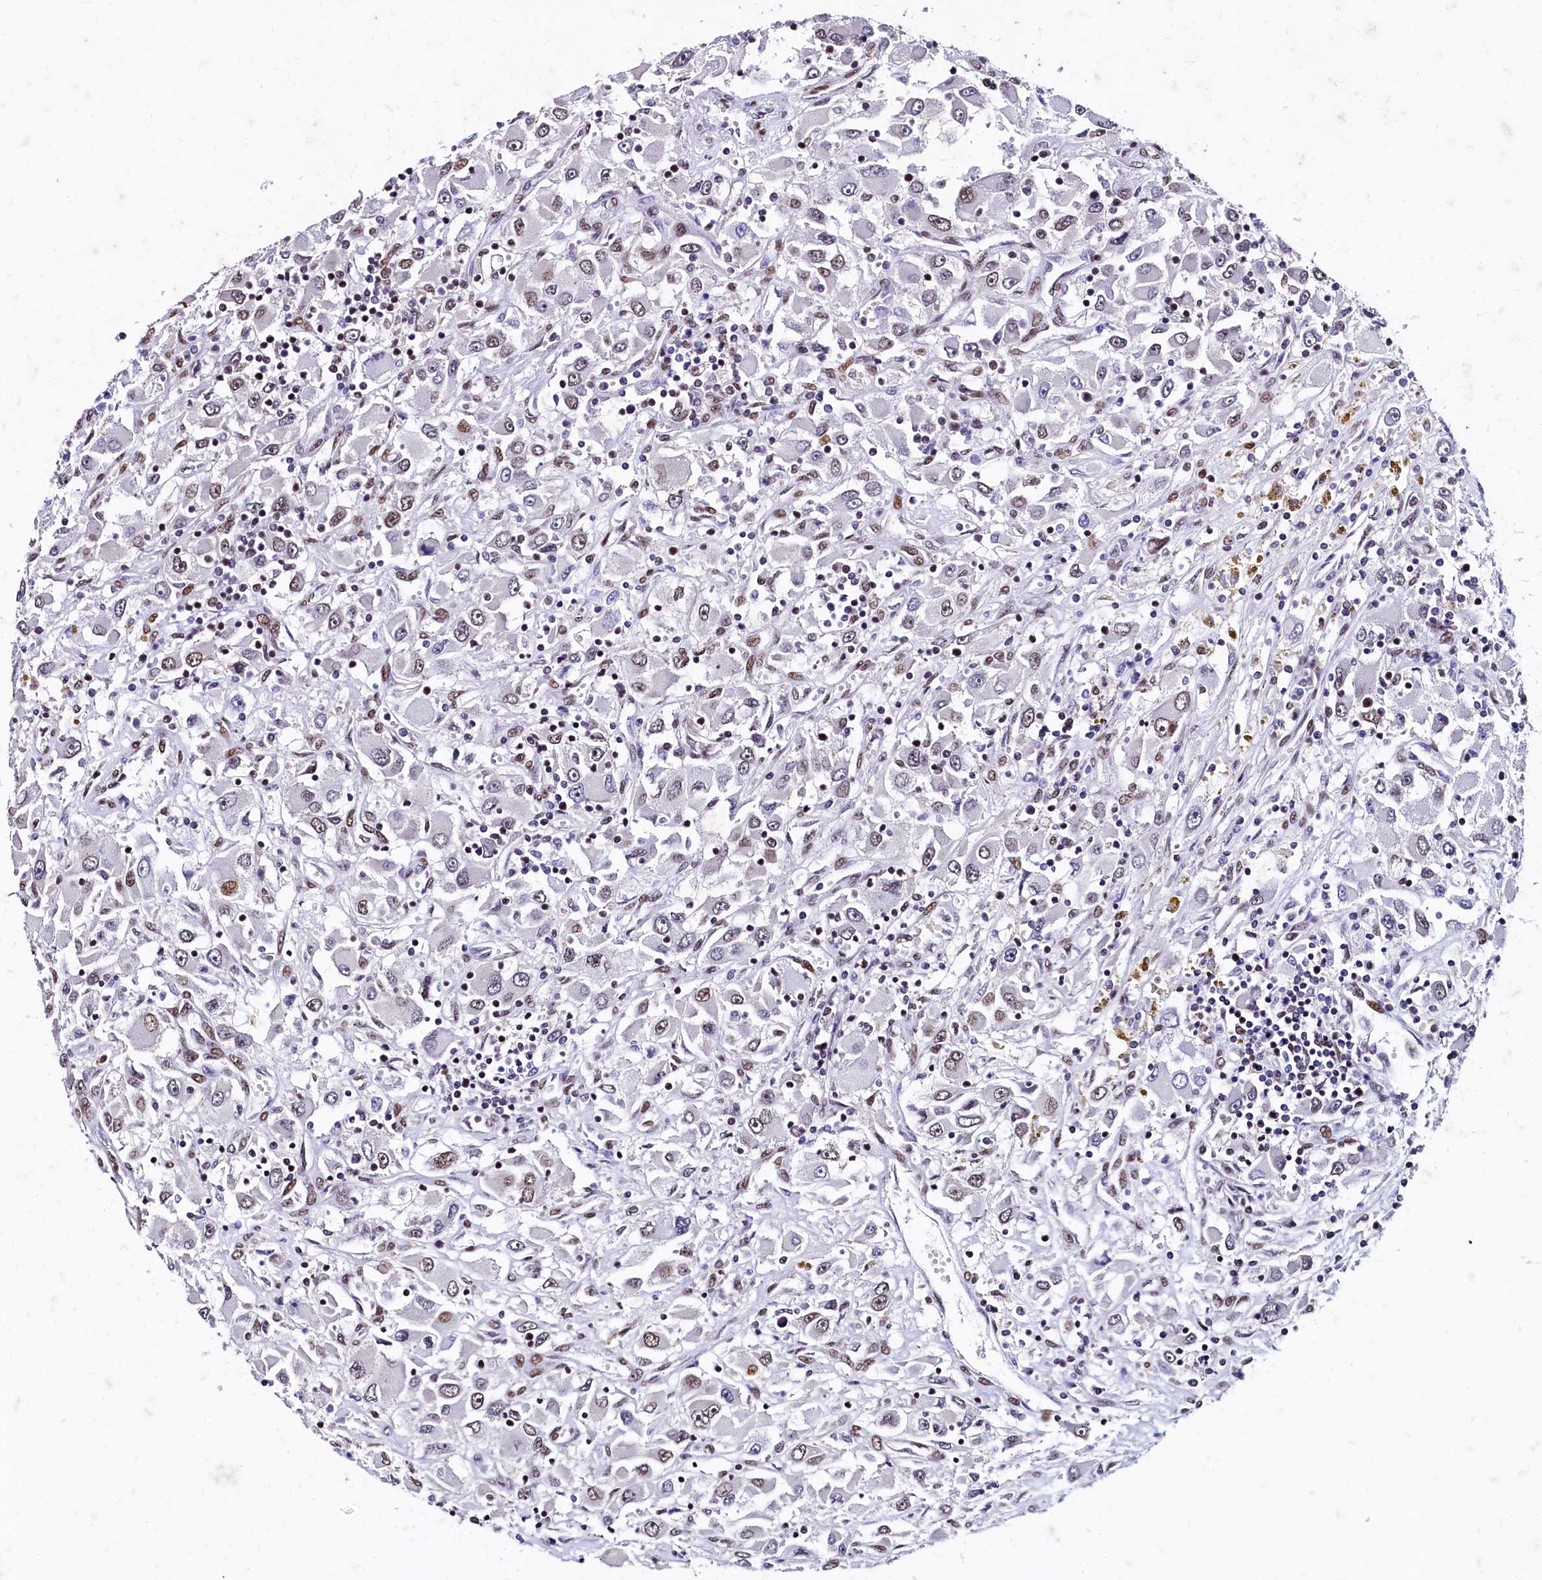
{"staining": {"intensity": "moderate", "quantity": "<25%", "location": "nuclear"}, "tissue": "renal cancer", "cell_type": "Tumor cells", "image_type": "cancer", "snomed": [{"axis": "morphology", "description": "Adenocarcinoma, NOS"}, {"axis": "topography", "description": "Kidney"}], "caption": "Protein expression analysis of renal cancer (adenocarcinoma) reveals moderate nuclear positivity in approximately <25% of tumor cells. Immunohistochemistry stains the protein of interest in brown and the nuclei are stained blue.", "gene": "CPSF7", "patient": {"sex": "female", "age": 52}}